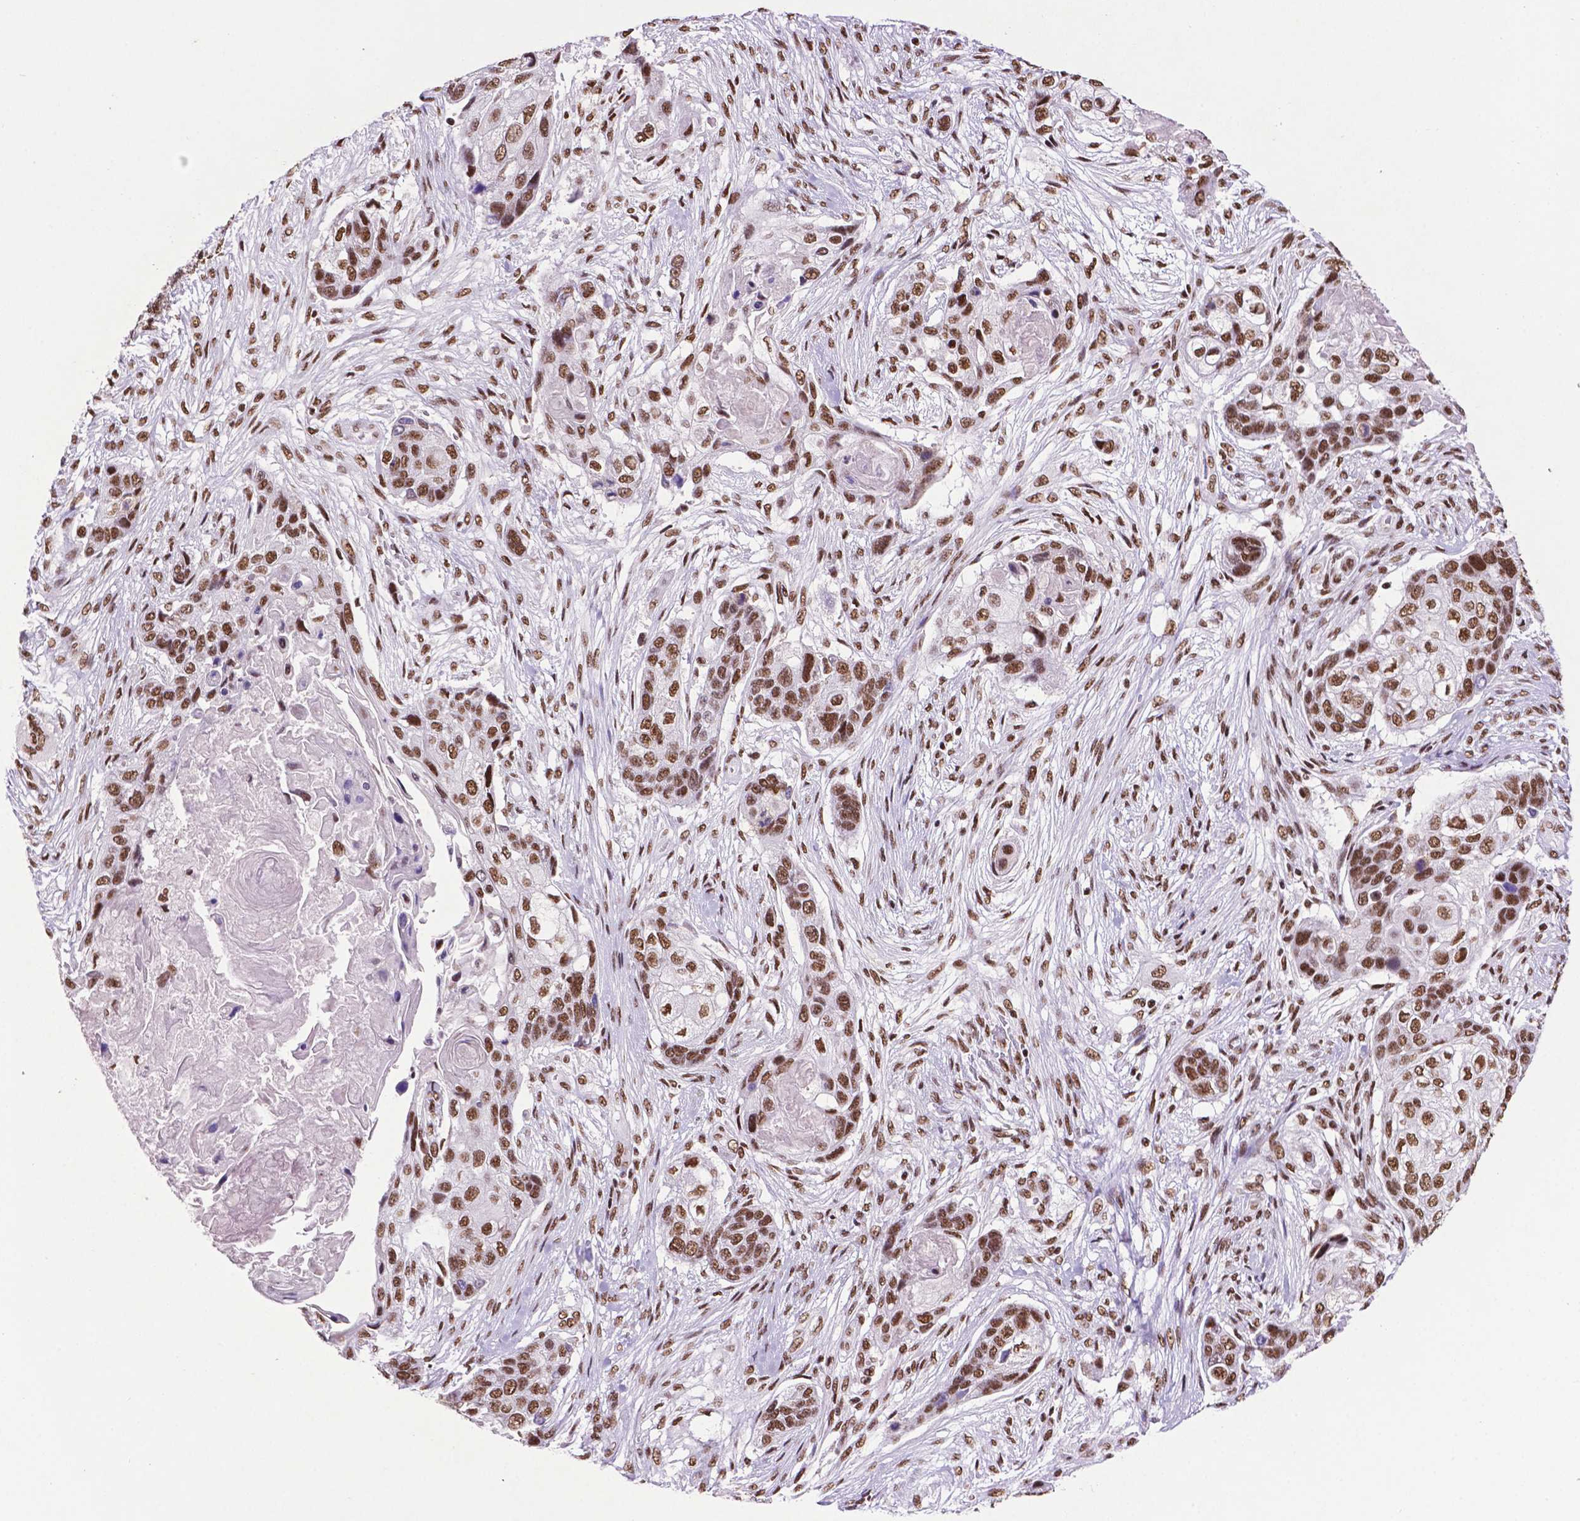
{"staining": {"intensity": "strong", "quantity": ">75%", "location": "nuclear"}, "tissue": "lung cancer", "cell_type": "Tumor cells", "image_type": "cancer", "snomed": [{"axis": "morphology", "description": "Squamous cell carcinoma, NOS"}, {"axis": "topography", "description": "Lung"}], "caption": "Tumor cells reveal strong nuclear expression in approximately >75% of cells in lung cancer (squamous cell carcinoma).", "gene": "CCAR2", "patient": {"sex": "male", "age": 69}}